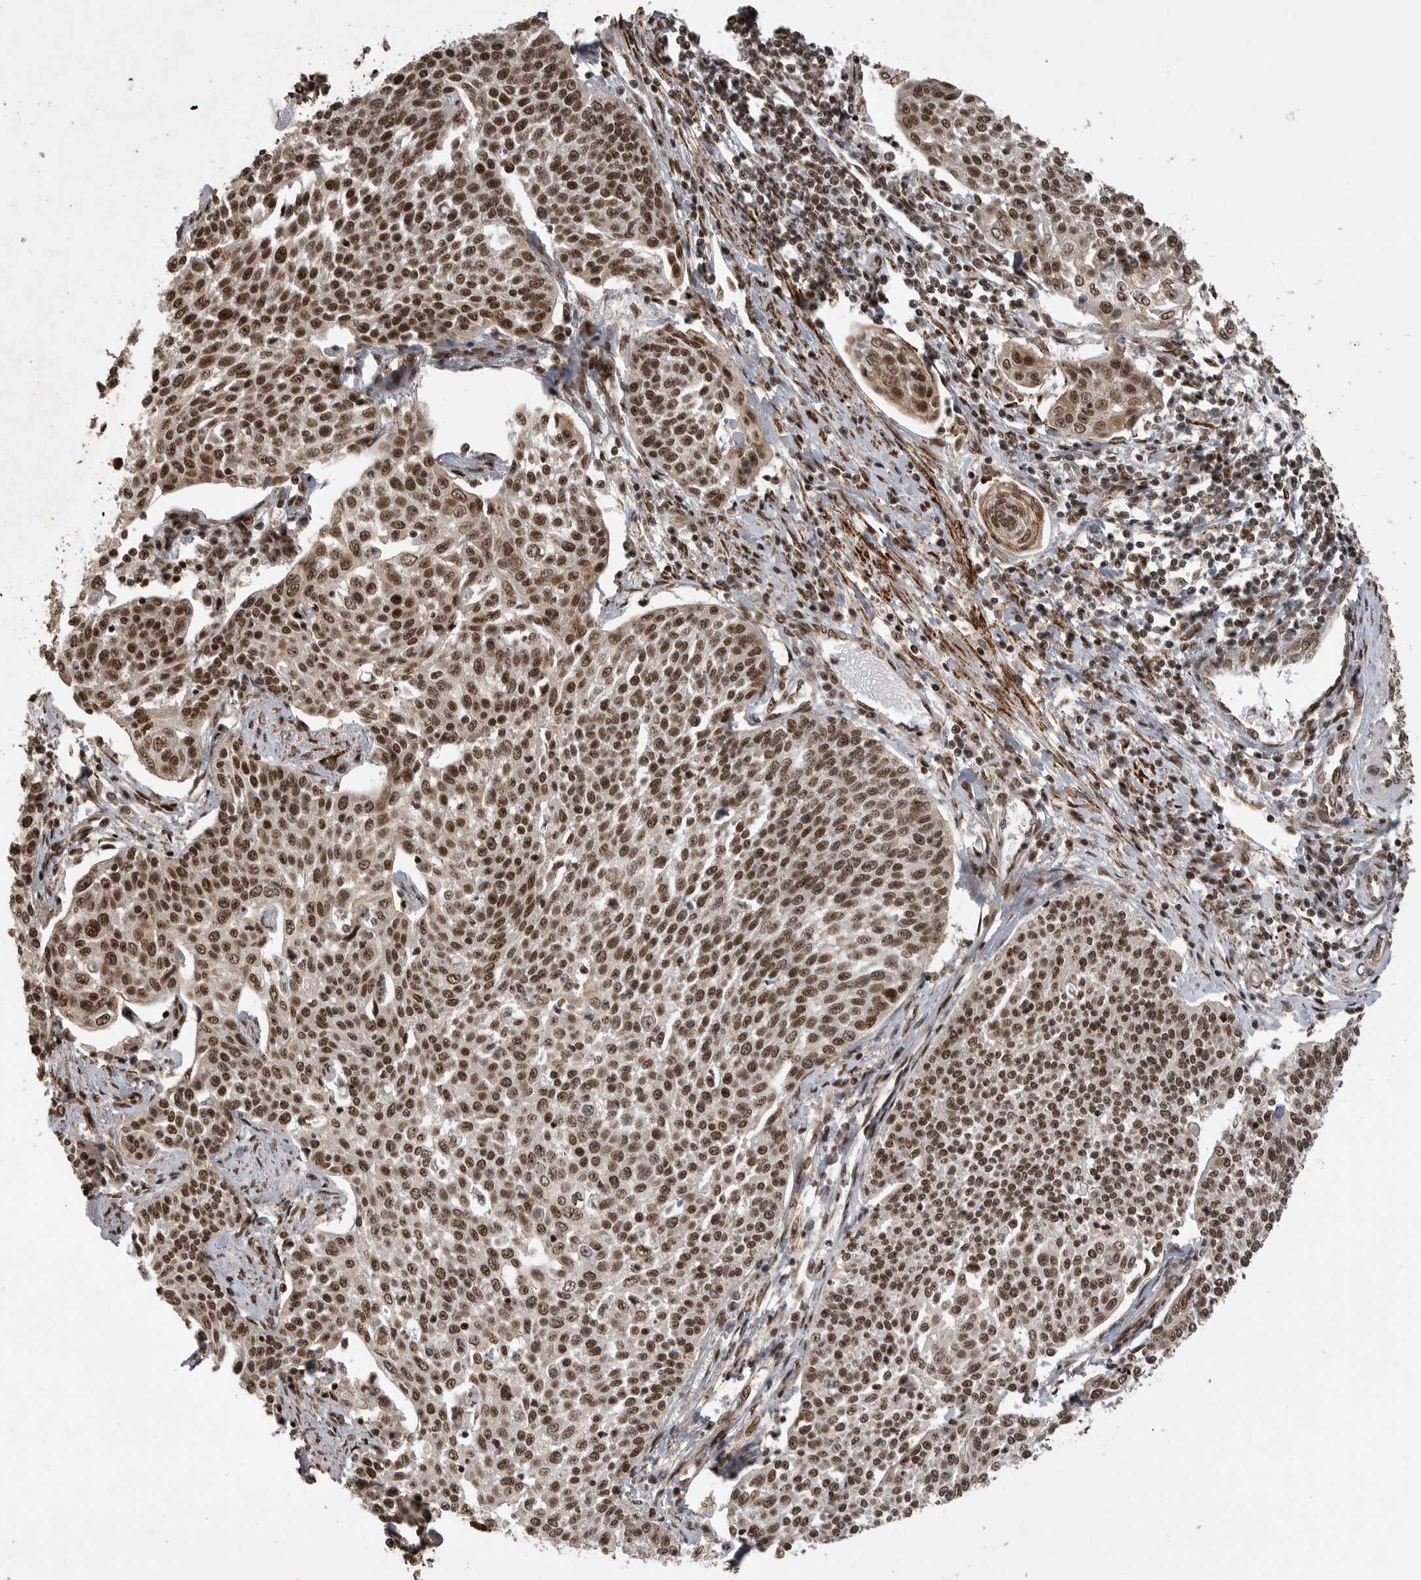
{"staining": {"intensity": "moderate", "quantity": ">75%", "location": "nuclear"}, "tissue": "cervical cancer", "cell_type": "Tumor cells", "image_type": "cancer", "snomed": [{"axis": "morphology", "description": "Squamous cell carcinoma, NOS"}, {"axis": "topography", "description": "Cervix"}], "caption": "Immunohistochemical staining of human cervical squamous cell carcinoma shows medium levels of moderate nuclear protein positivity in approximately >75% of tumor cells.", "gene": "PPP1R8", "patient": {"sex": "female", "age": 34}}